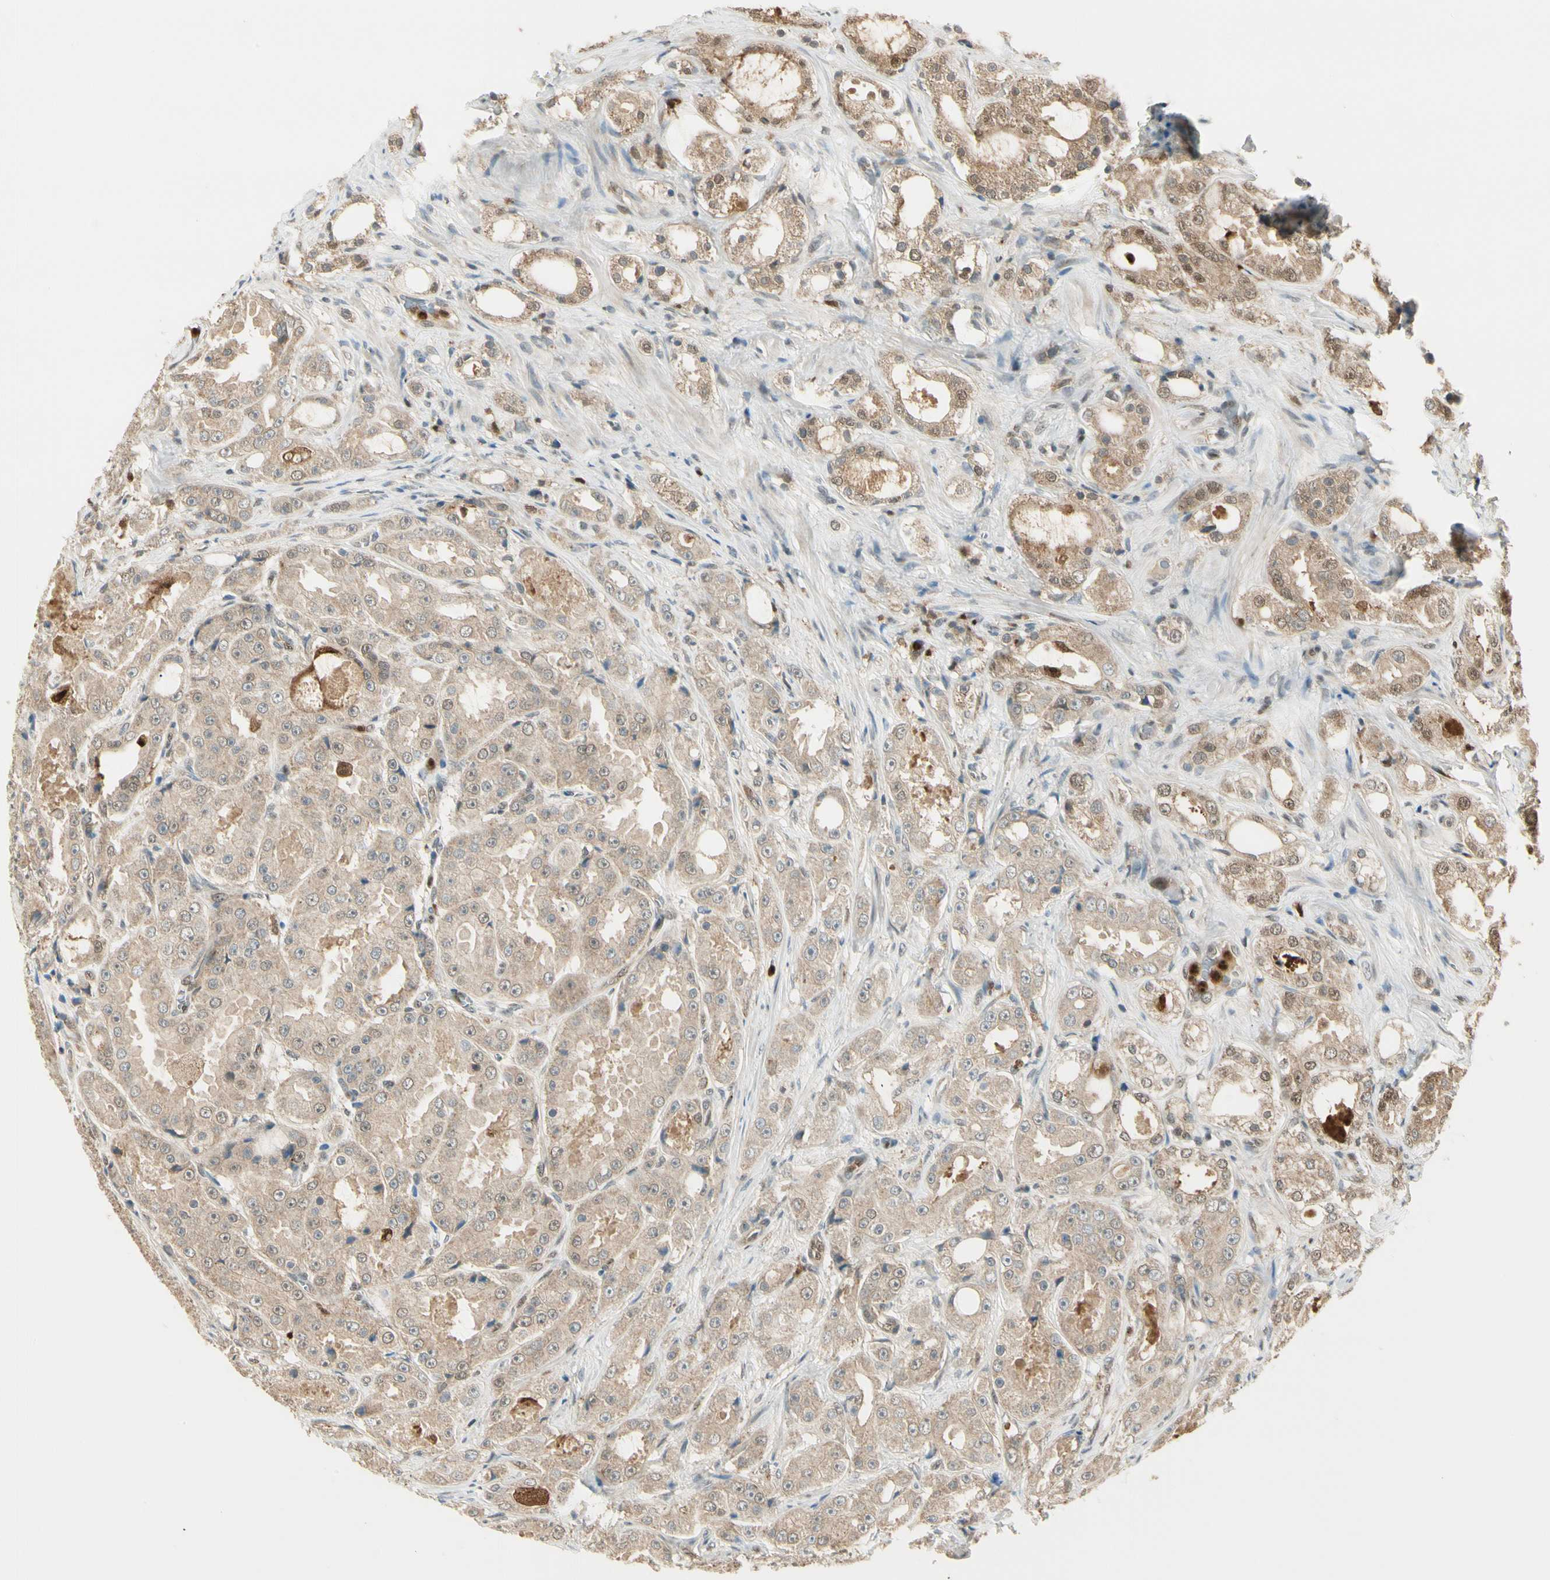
{"staining": {"intensity": "weak", "quantity": ">75%", "location": "cytoplasmic/membranous"}, "tissue": "prostate cancer", "cell_type": "Tumor cells", "image_type": "cancer", "snomed": [{"axis": "morphology", "description": "Adenocarcinoma, High grade"}, {"axis": "topography", "description": "Prostate"}], "caption": "High-magnification brightfield microscopy of prostate cancer (adenocarcinoma (high-grade)) stained with DAB (3,3'-diaminobenzidine) (brown) and counterstained with hematoxylin (blue). tumor cells exhibit weak cytoplasmic/membranous expression is identified in about>75% of cells.", "gene": "LTA4H", "patient": {"sex": "male", "age": 73}}